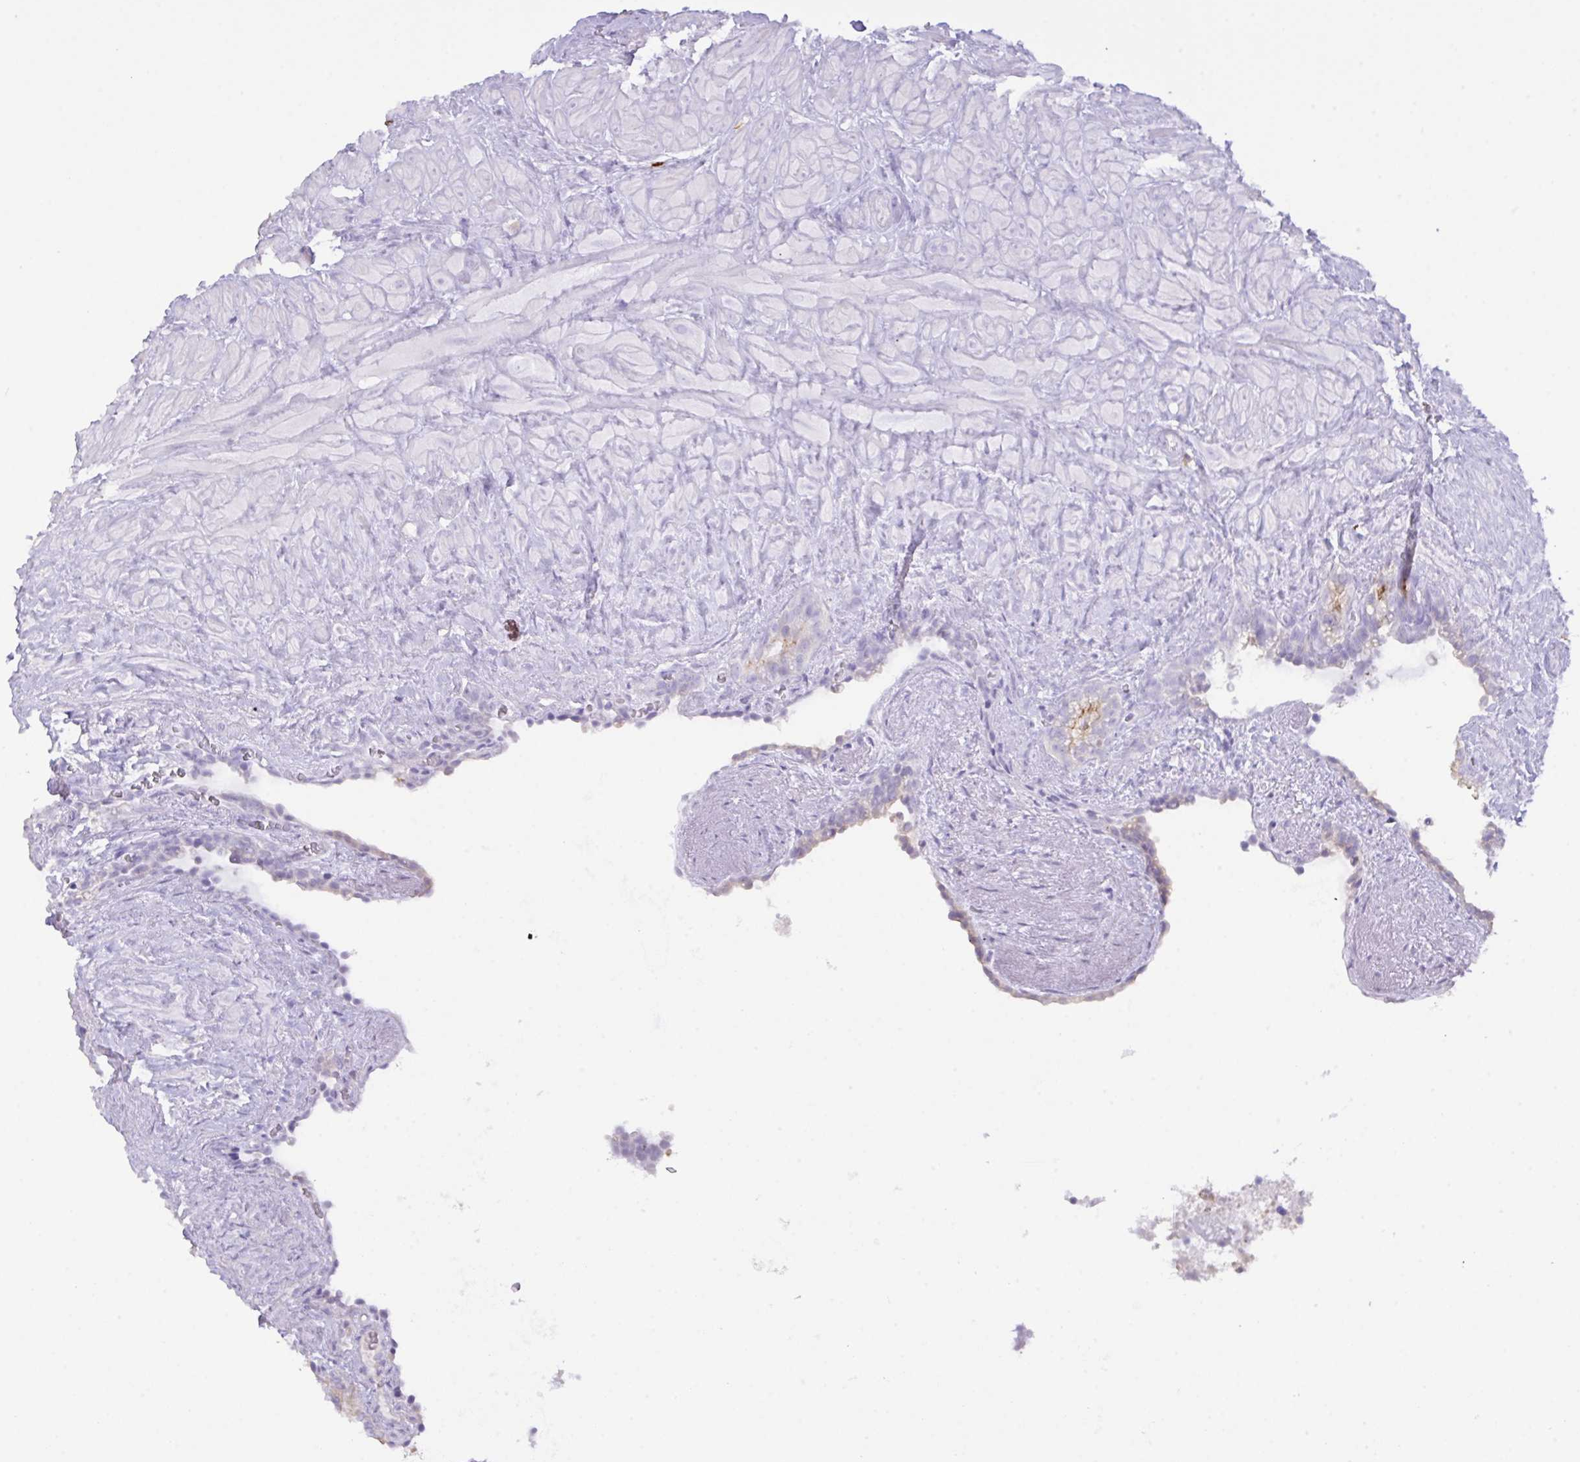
{"staining": {"intensity": "negative", "quantity": "none", "location": "none"}, "tissue": "seminal vesicle", "cell_type": "Glandular cells", "image_type": "normal", "snomed": [{"axis": "morphology", "description": "Normal tissue, NOS"}, {"axis": "topography", "description": "Seminal veicle"}], "caption": "The histopathology image shows no significant staining in glandular cells of seminal vesicle.", "gene": "CST11", "patient": {"sex": "male", "age": 76}}